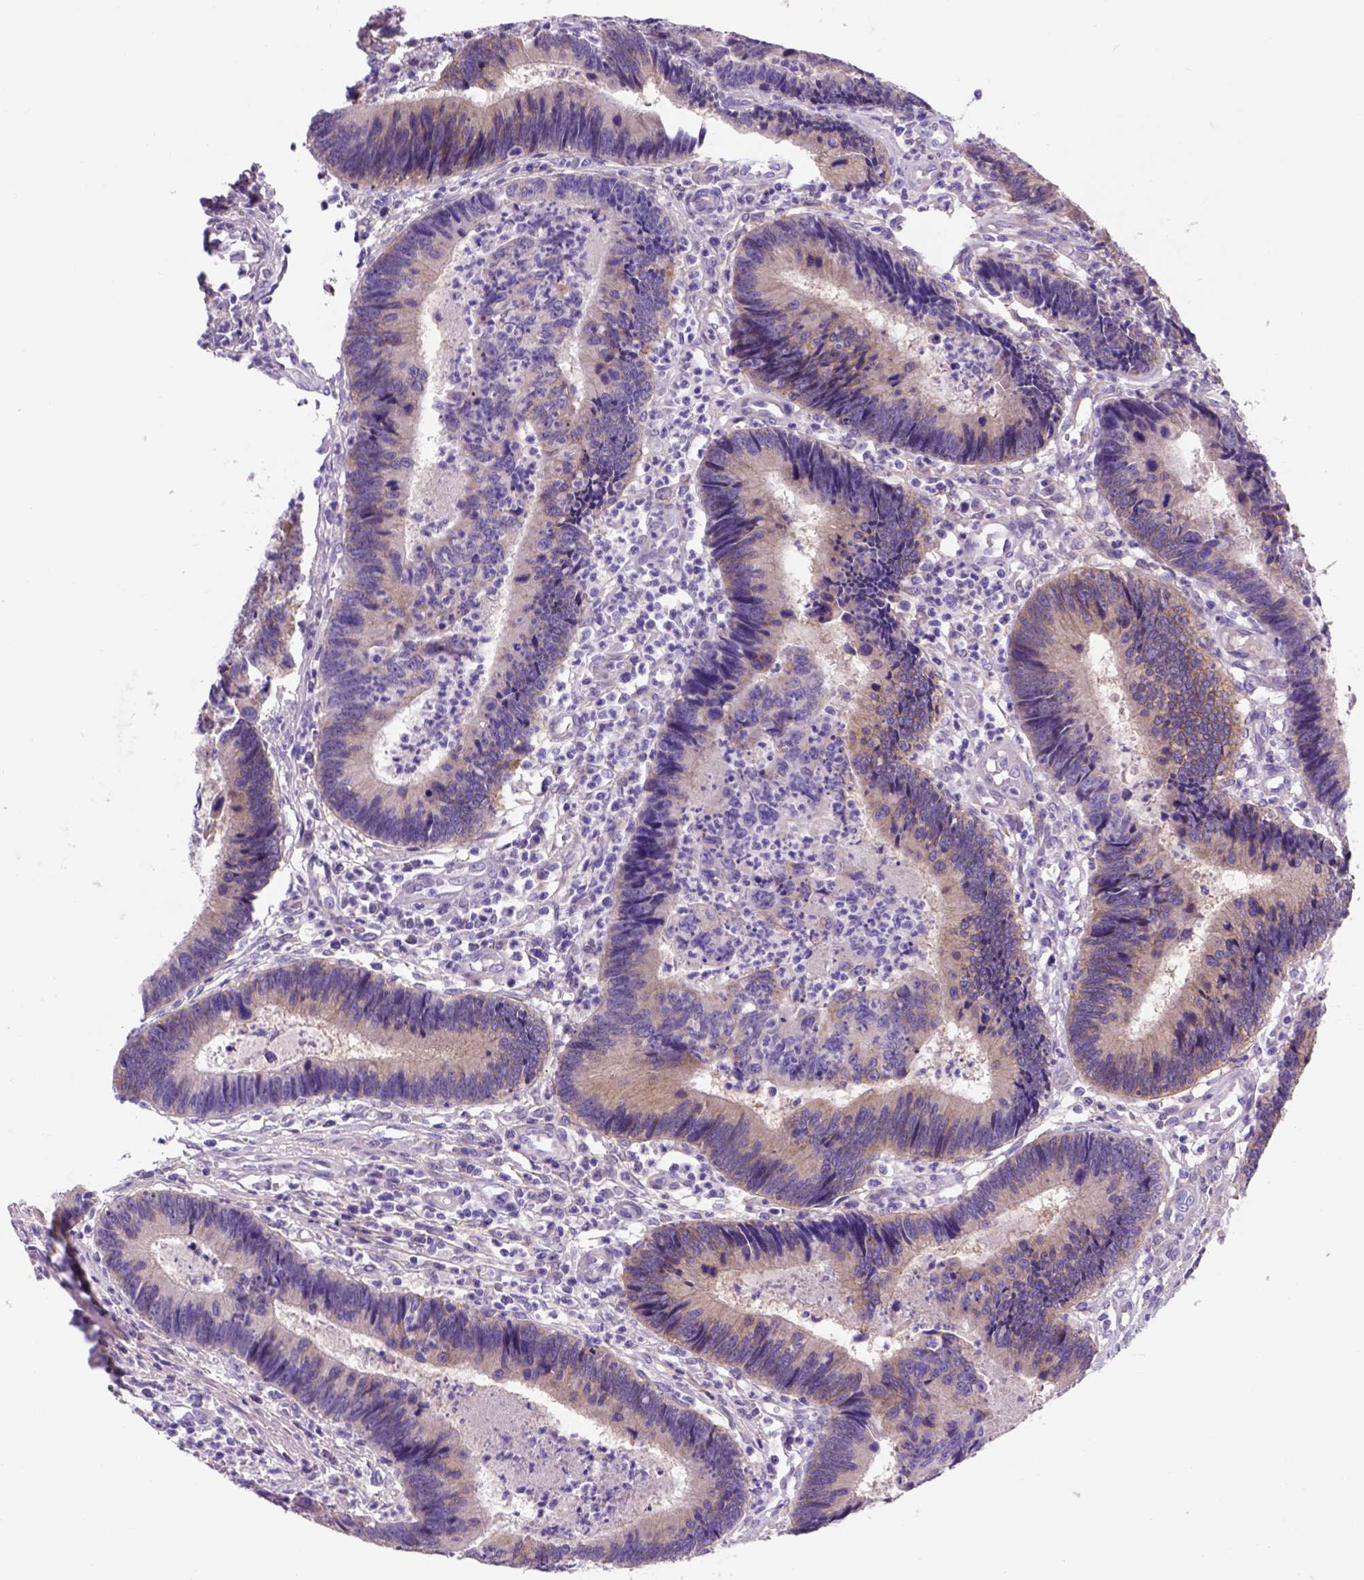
{"staining": {"intensity": "weak", "quantity": "25%-75%", "location": "cytoplasmic/membranous"}, "tissue": "colorectal cancer", "cell_type": "Tumor cells", "image_type": "cancer", "snomed": [{"axis": "morphology", "description": "Adenocarcinoma, NOS"}, {"axis": "topography", "description": "Colon"}], "caption": "Protein staining displays weak cytoplasmic/membranous expression in about 25%-75% of tumor cells in colorectal cancer.", "gene": "EGFR", "patient": {"sex": "female", "age": 67}}